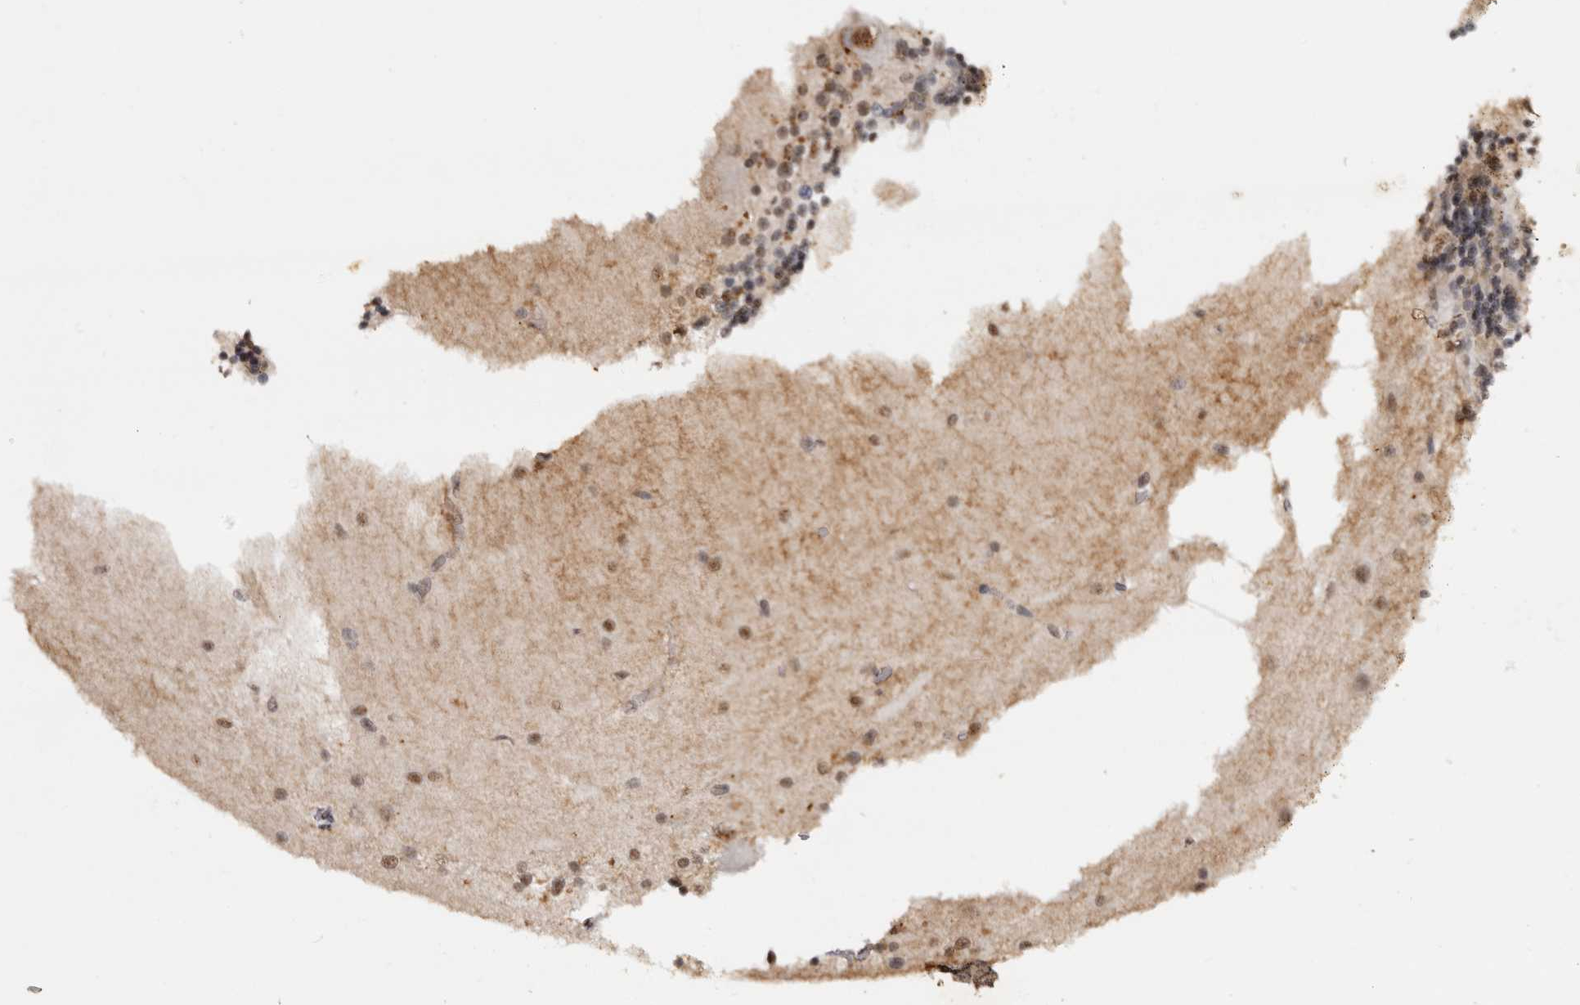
{"staining": {"intensity": "negative", "quantity": "none", "location": "none"}, "tissue": "cerebellum", "cell_type": "Cells in granular layer", "image_type": "normal", "snomed": [{"axis": "morphology", "description": "Normal tissue, NOS"}, {"axis": "topography", "description": "Cerebellum"}], "caption": "DAB immunohistochemical staining of normal cerebellum reveals no significant staining in cells in granular layer. The staining is performed using DAB (3,3'-diaminobenzidine) brown chromogen with nuclei counter-stained in using hematoxylin.", "gene": "RPS6KA2", "patient": {"sex": "female", "age": 54}}